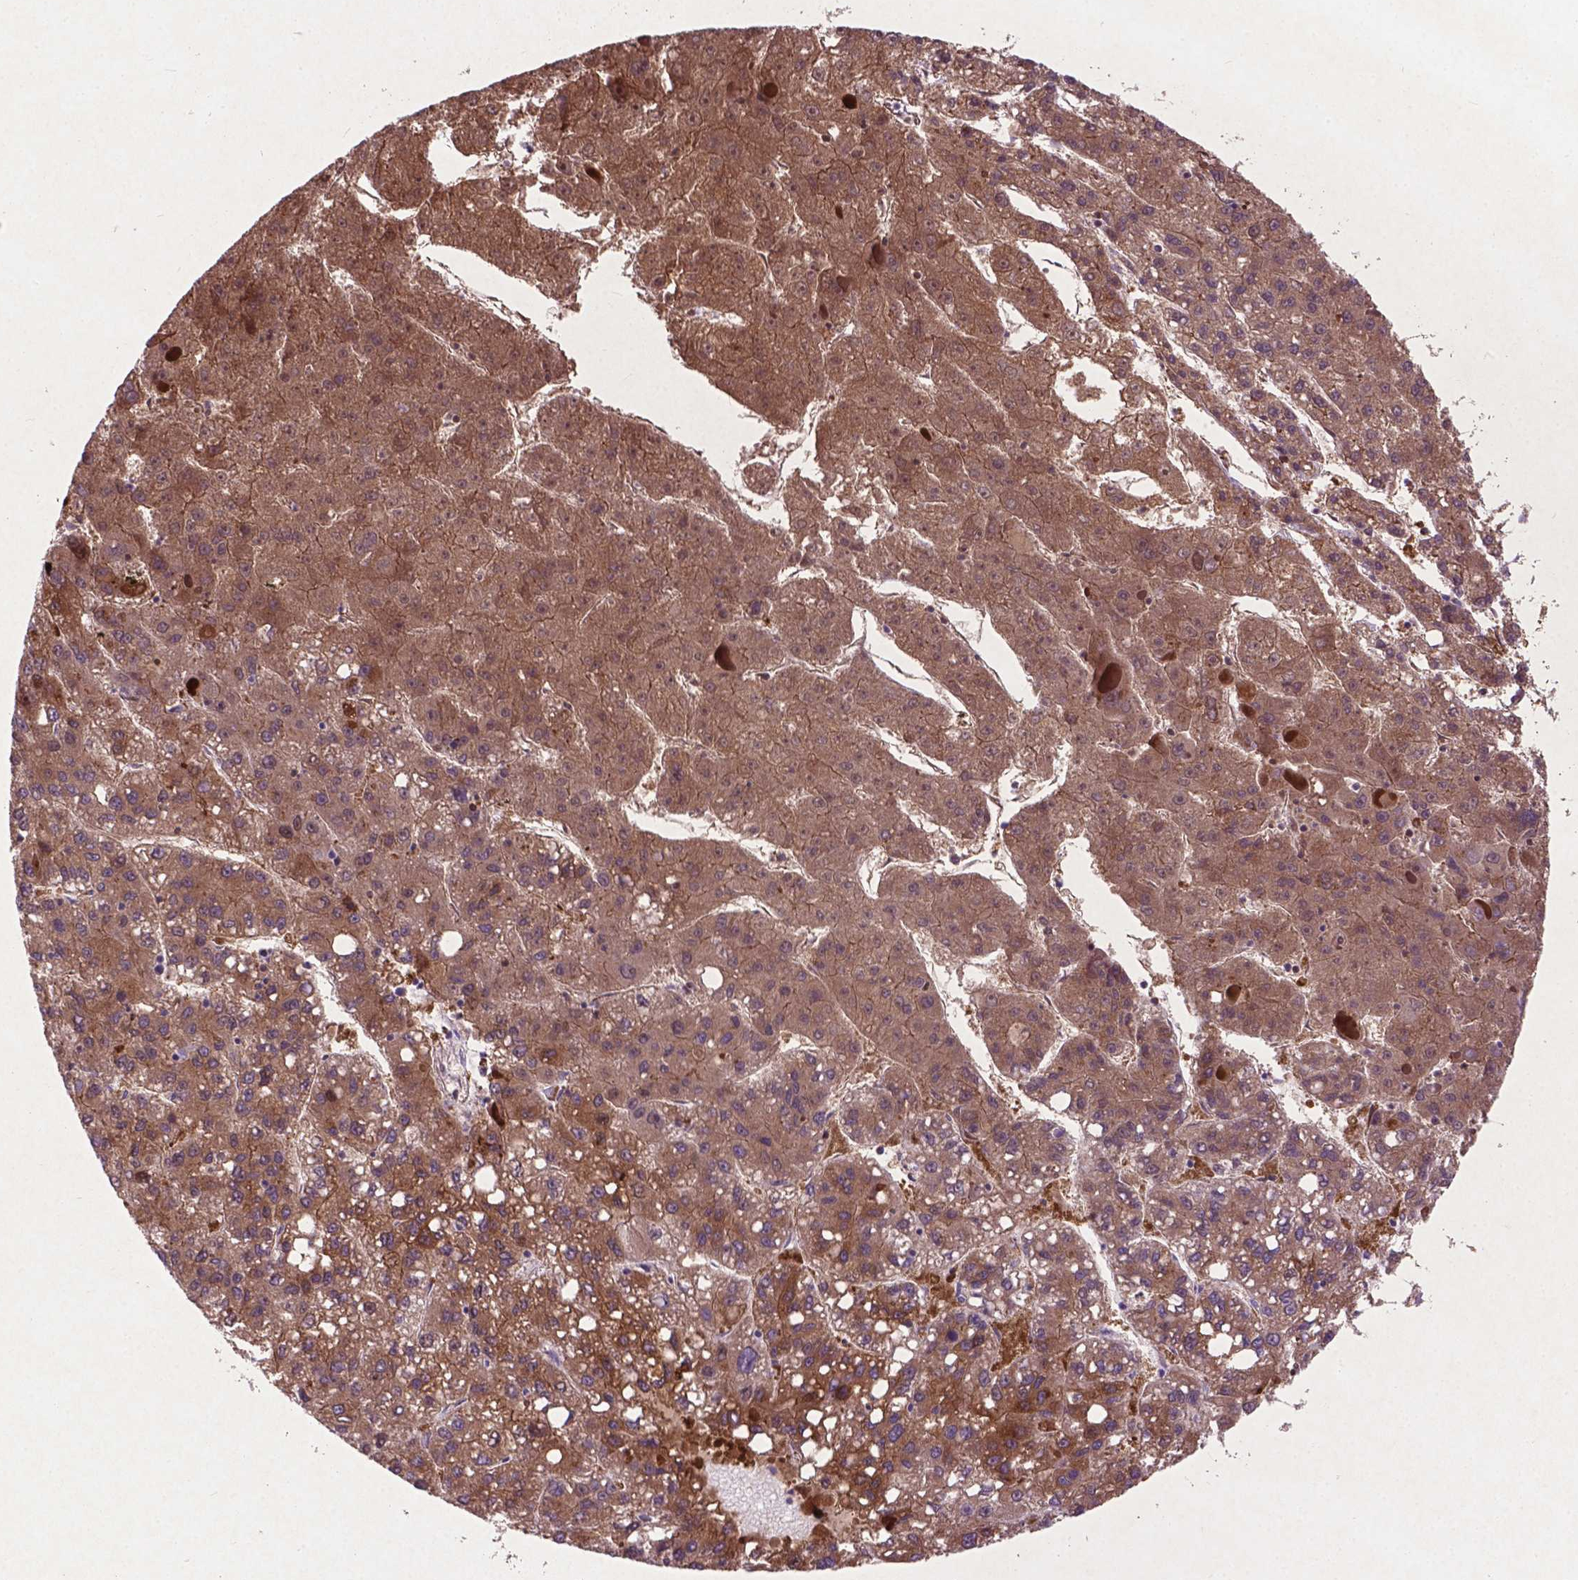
{"staining": {"intensity": "moderate", "quantity": ">75%", "location": "cytoplasmic/membranous"}, "tissue": "liver cancer", "cell_type": "Tumor cells", "image_type": "cancer", "snomed": [{"axis": "morphology", "description": "Carcinoma, Hepatocellular, NOS"}, {"axis": "topography", "description": "Liver"}], "caption": "This photomicrograph displays liver cancer (hepatocellular carcinoma) stained with immunohistochemistry (IHC) to label a protein in brown. The cytoplasmic/membranous of tumor cells show moderate positivity for the protein. Nuclei are counter-stained blue.", "gene": "ATG4D", "patient": {"sex": "female", "age": 82}}